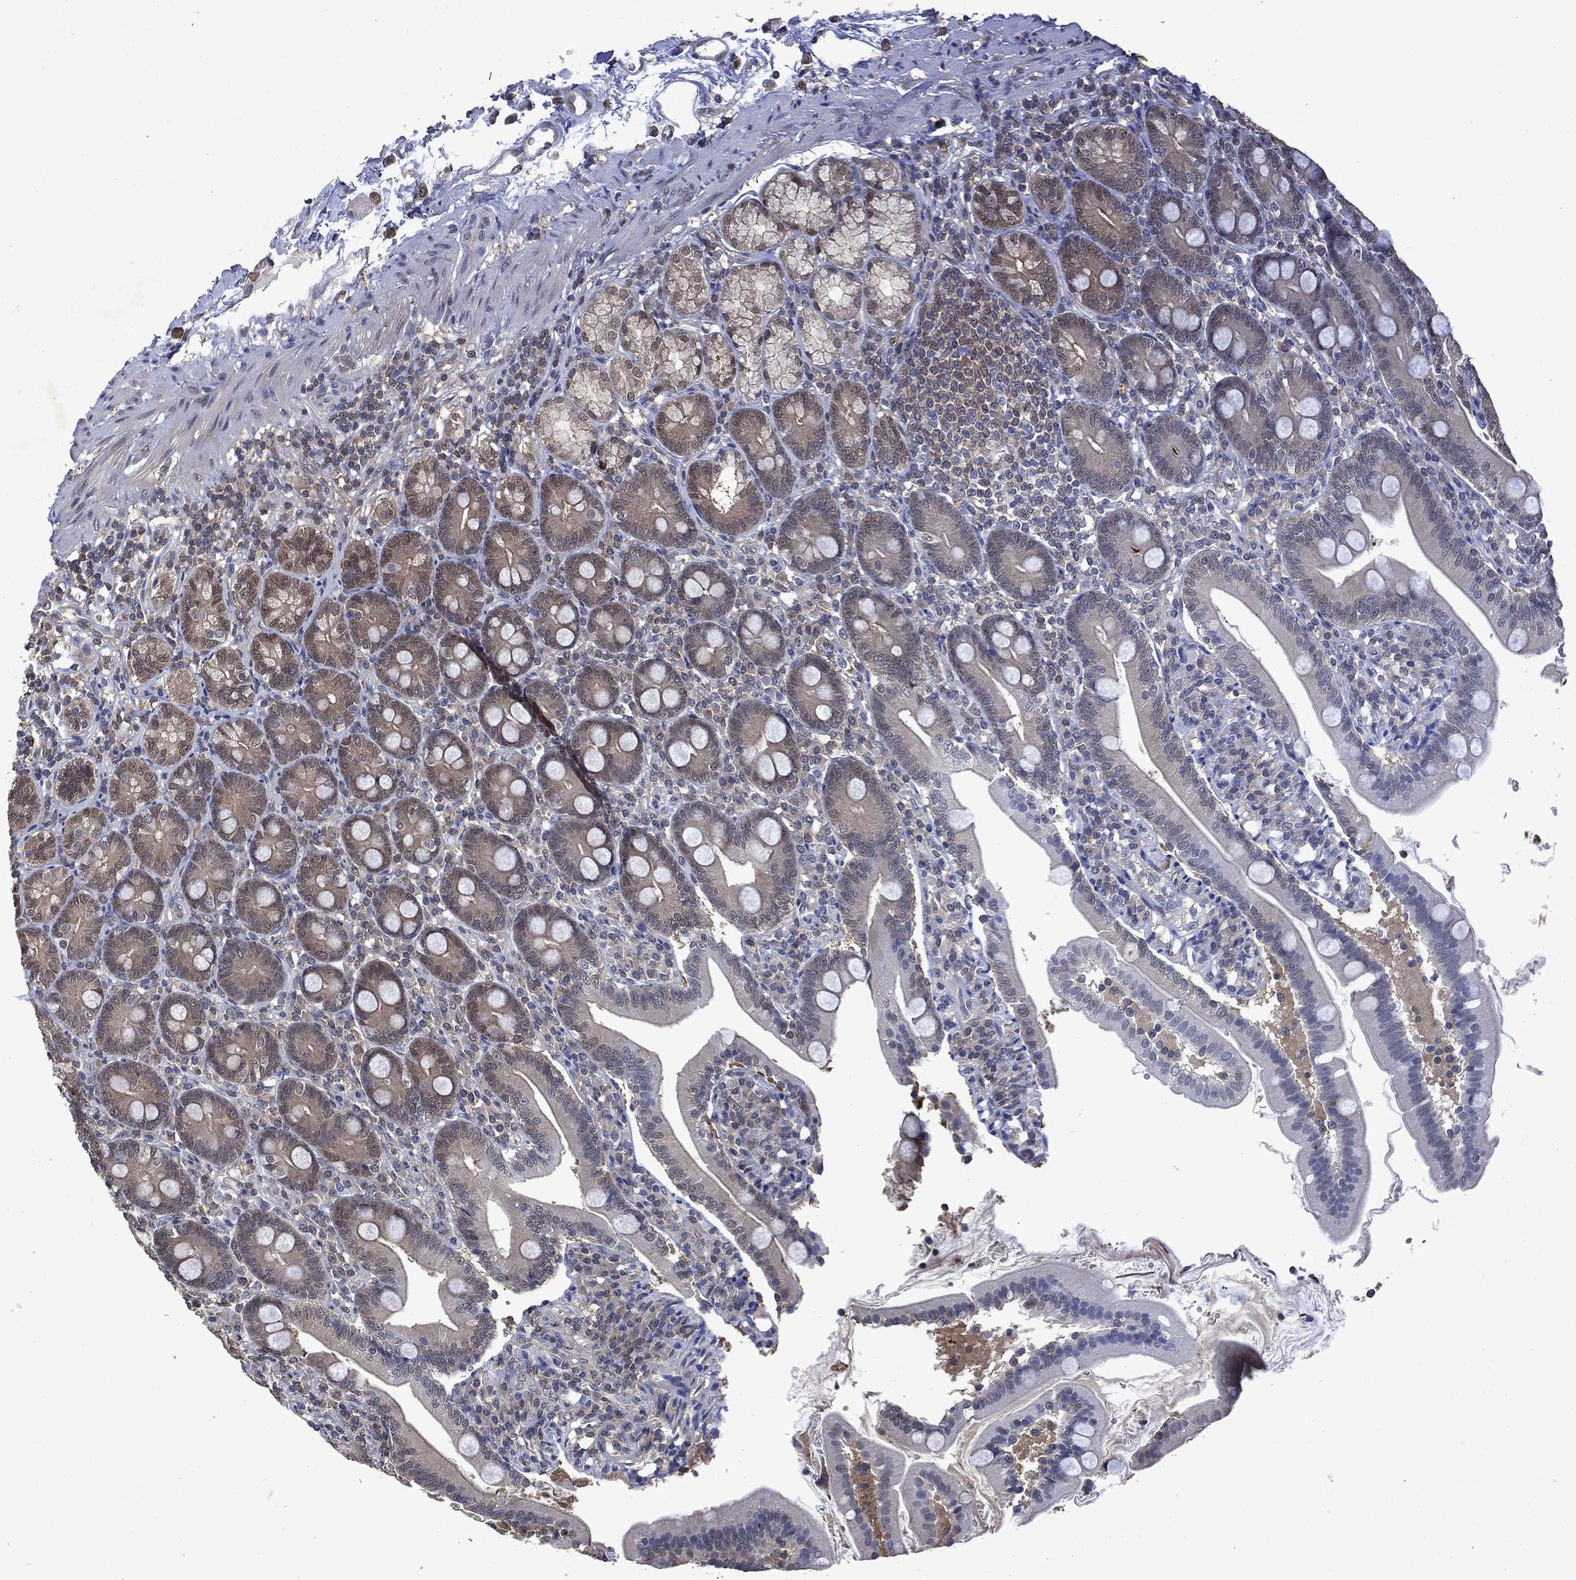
{"staining": {"intensity": "weak", "quantity": "25%-75%", "location": "cytoplasmic/membranous"}, "tissue": "duodenum", "cell_type": "Glandular cells", "image_type": "normal", "snomed": [{"axis": "morphology", "description": "Normal tissue, NOS"}, {"axis": "topography", "description": "Duodenum"}], "caption": "This is a micrograph of immunohistochemistry (IHC) staining of benign duodenum, which shows weak positivity in the cytoplasmic/membranous of glandular cells.", "gene": "MTAP", "patient": {"sex": "female", "age": 67}}